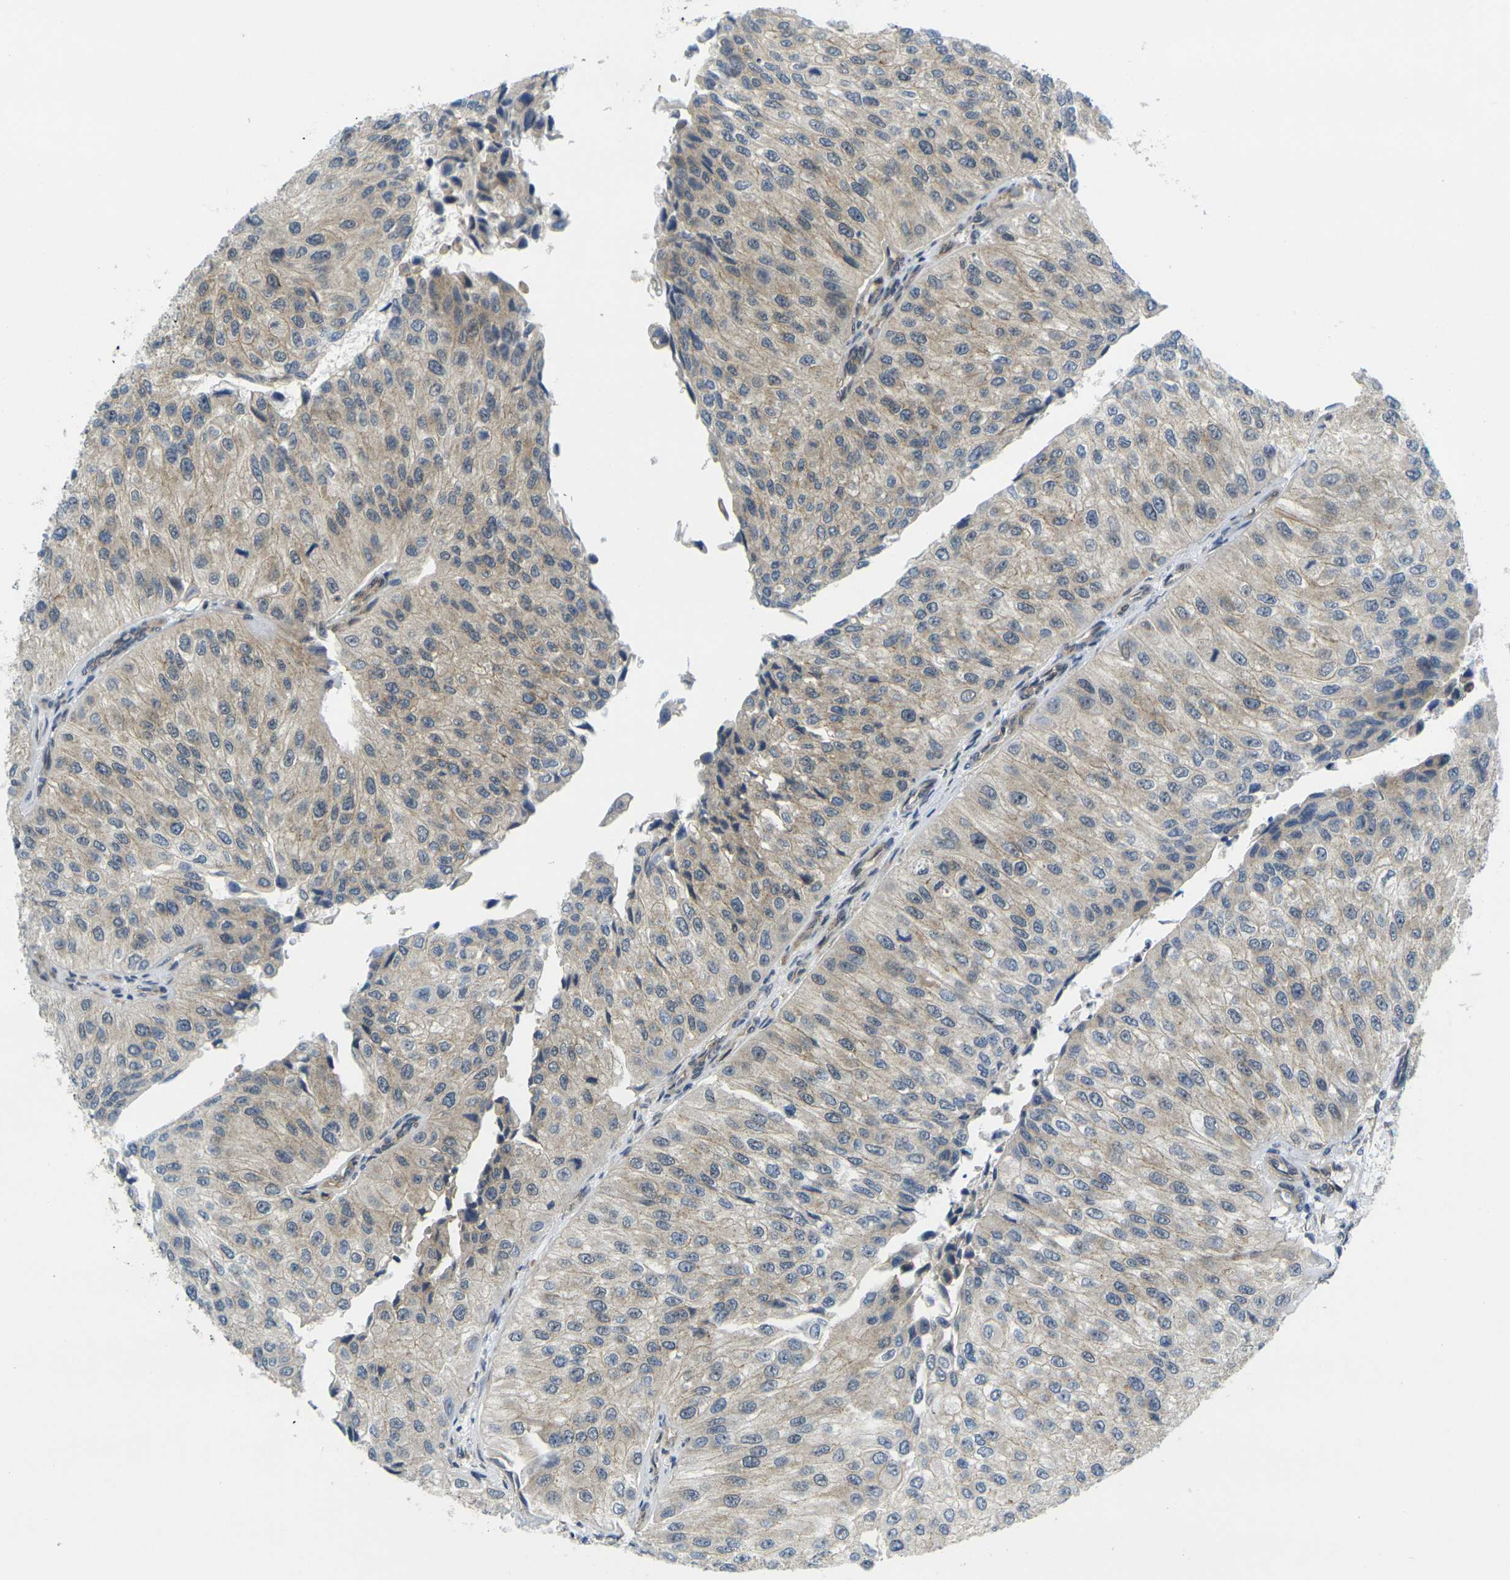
{"staining": {"intensity": "weak", "quantity": "<25%", "location": "cytoplasmic/membranous"}, "tissue": "urothelial cancer", "cell_type": "Tumor cells", "image_type": "cancer", "snomed": [{"axis": "morphology", "description": "Urothelial carcinoma, High grade"}, {"axis": "topography", "description": "Kidney"}, {"axis": "topography", "description": "Urinary bladder"}], "caption": "Tumor cells show no significant expression in urothelial carcinoma (high-grade). (DAB immunohistochemistry (IHC) with hematoxylin counter stain).", "gene": "KCTD10", "patient": {"sex": "male", "age": 77}}